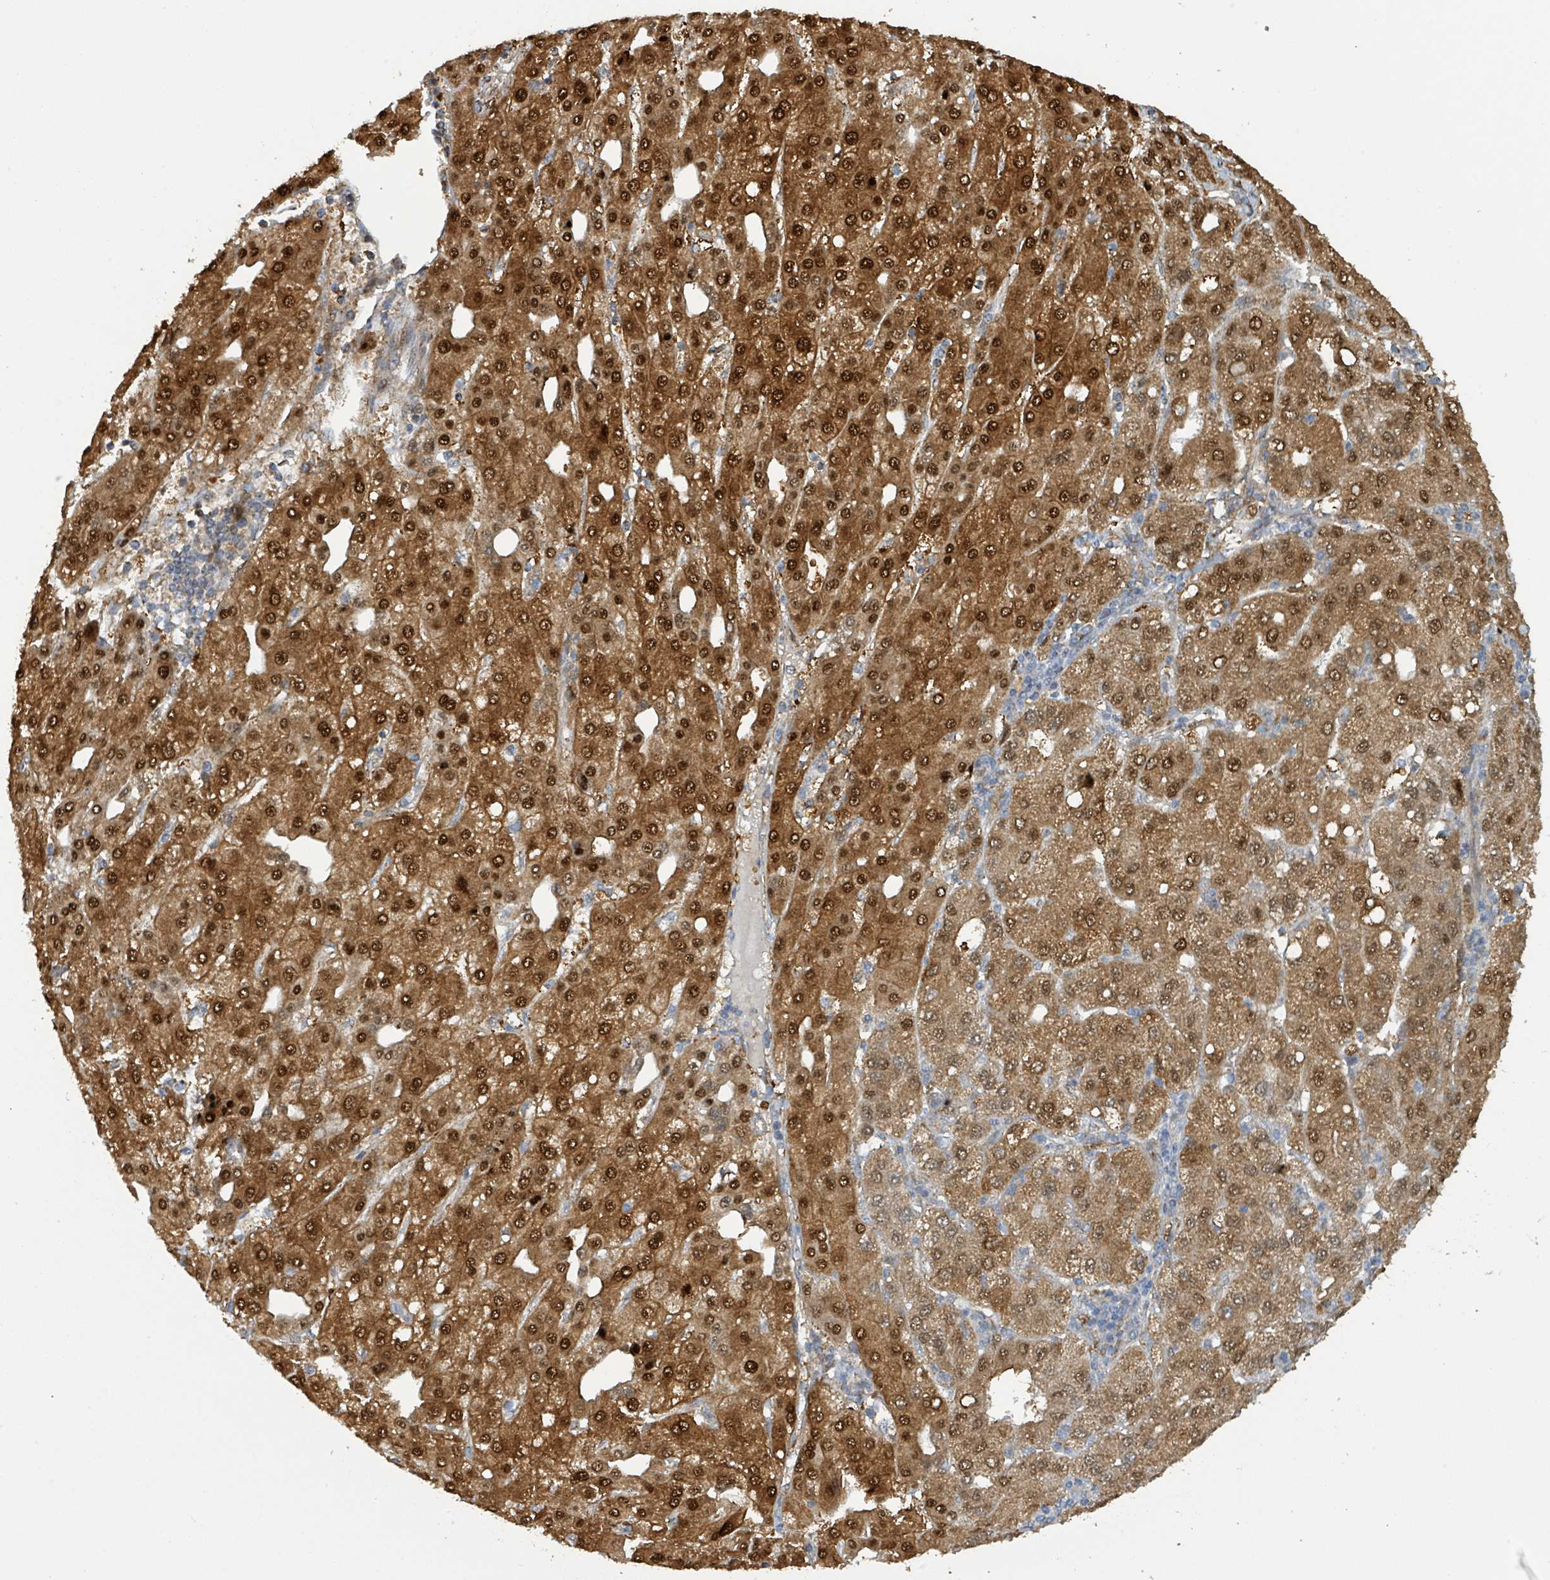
{"staining": {"intensity": "strong", "quantity": ">75%", "location": "cytoplasmic/membranous,nuclear"}, "tissue": "liver cancer", "cell_type": "Tumor cells", "image_type": "cancer", "snomed": [{"axis": "morphology", "description": "Carcinoma, Hepatocellular, NOS"}, {"axis": "topography", "description": "Liver"}], "caption": "Immunohistochemical staining of hepatocellular carcinoma (liver) exhibits strong cytoplasmic/membranous and nuclear protein staining in approximately >75% of tumor cells.", "gene": "PSMB7", "patient": {"sex": "male", "age": 65}}